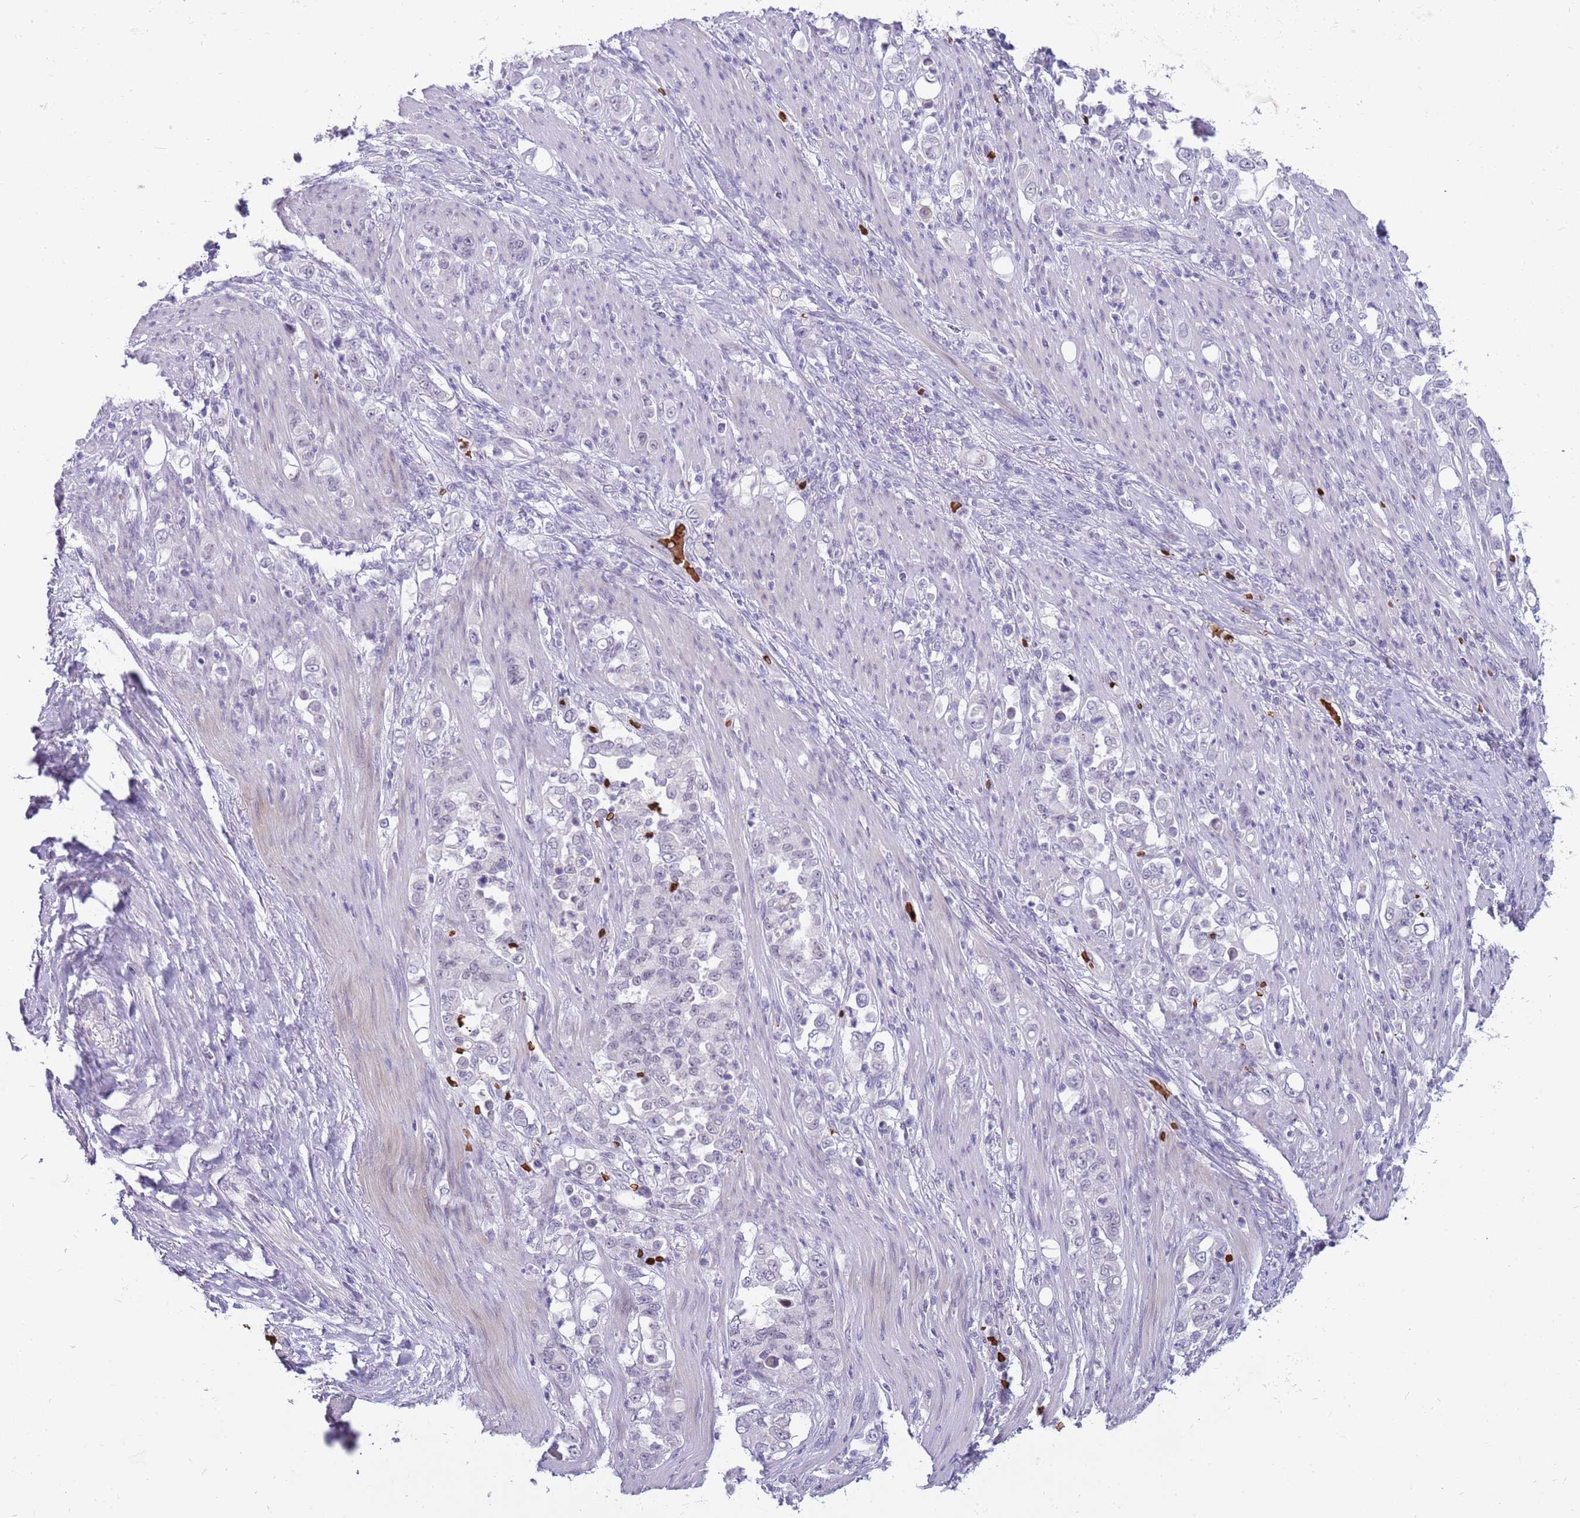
{"staining": {"intensity": "negative", "quantity": "none", "location": "none"}, "tissue": "stomach cancer", "cell_type": "Tumor cells", "image_type": "cancer", "snomed": [{"axis": "morphology", "description": "Normal tissue, NOS"}, {"axis": "morphology", "description": "Adenocarcinoma, NOS"}, {"axis": "topography", "description": "Stomach"}], "caption": "Tumor cells show no significant protein positivity in stomach cancer (adenocarcinoma).", "gene": "LYPD6B", "patient": {"sex": "female", "age": 79}}